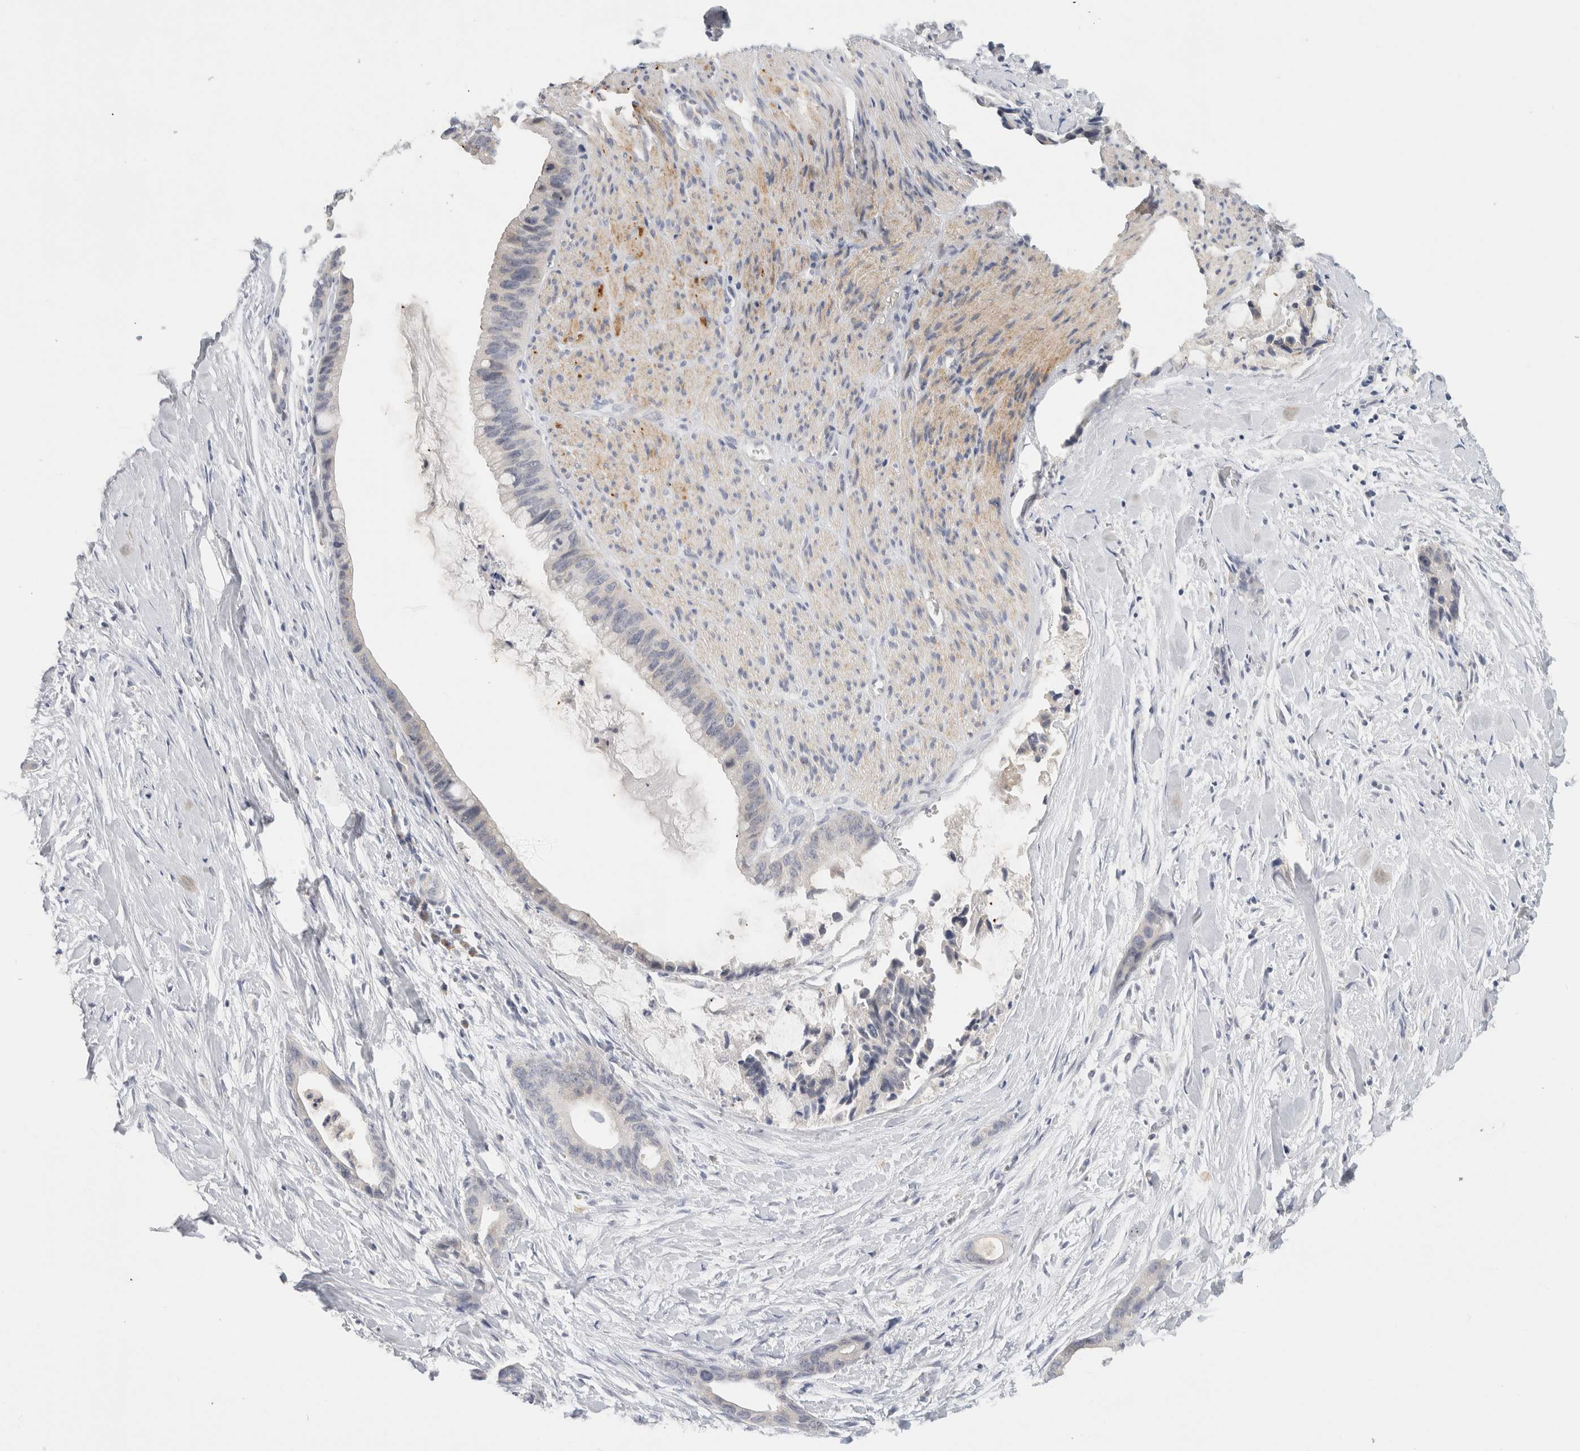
{"staining": {"intensity": "negative", "quantity": "none", "location": "none"}, "tissue": "liver cancer", "cell_type": "Tumor cells", "image_type": "cancer", "snomed": [{"axis": "morphology", "description": "Cholangiocarcinoma"}, {"axis": "topography", "description": "Liver"}], "caption": "A histopathology image of cholangiocarcinoma (liver) stained for a protein demonstrates no brown staining in tumor cells.", "gene": "CHRM4", "patient": {"sex": "female", "age": 55}}